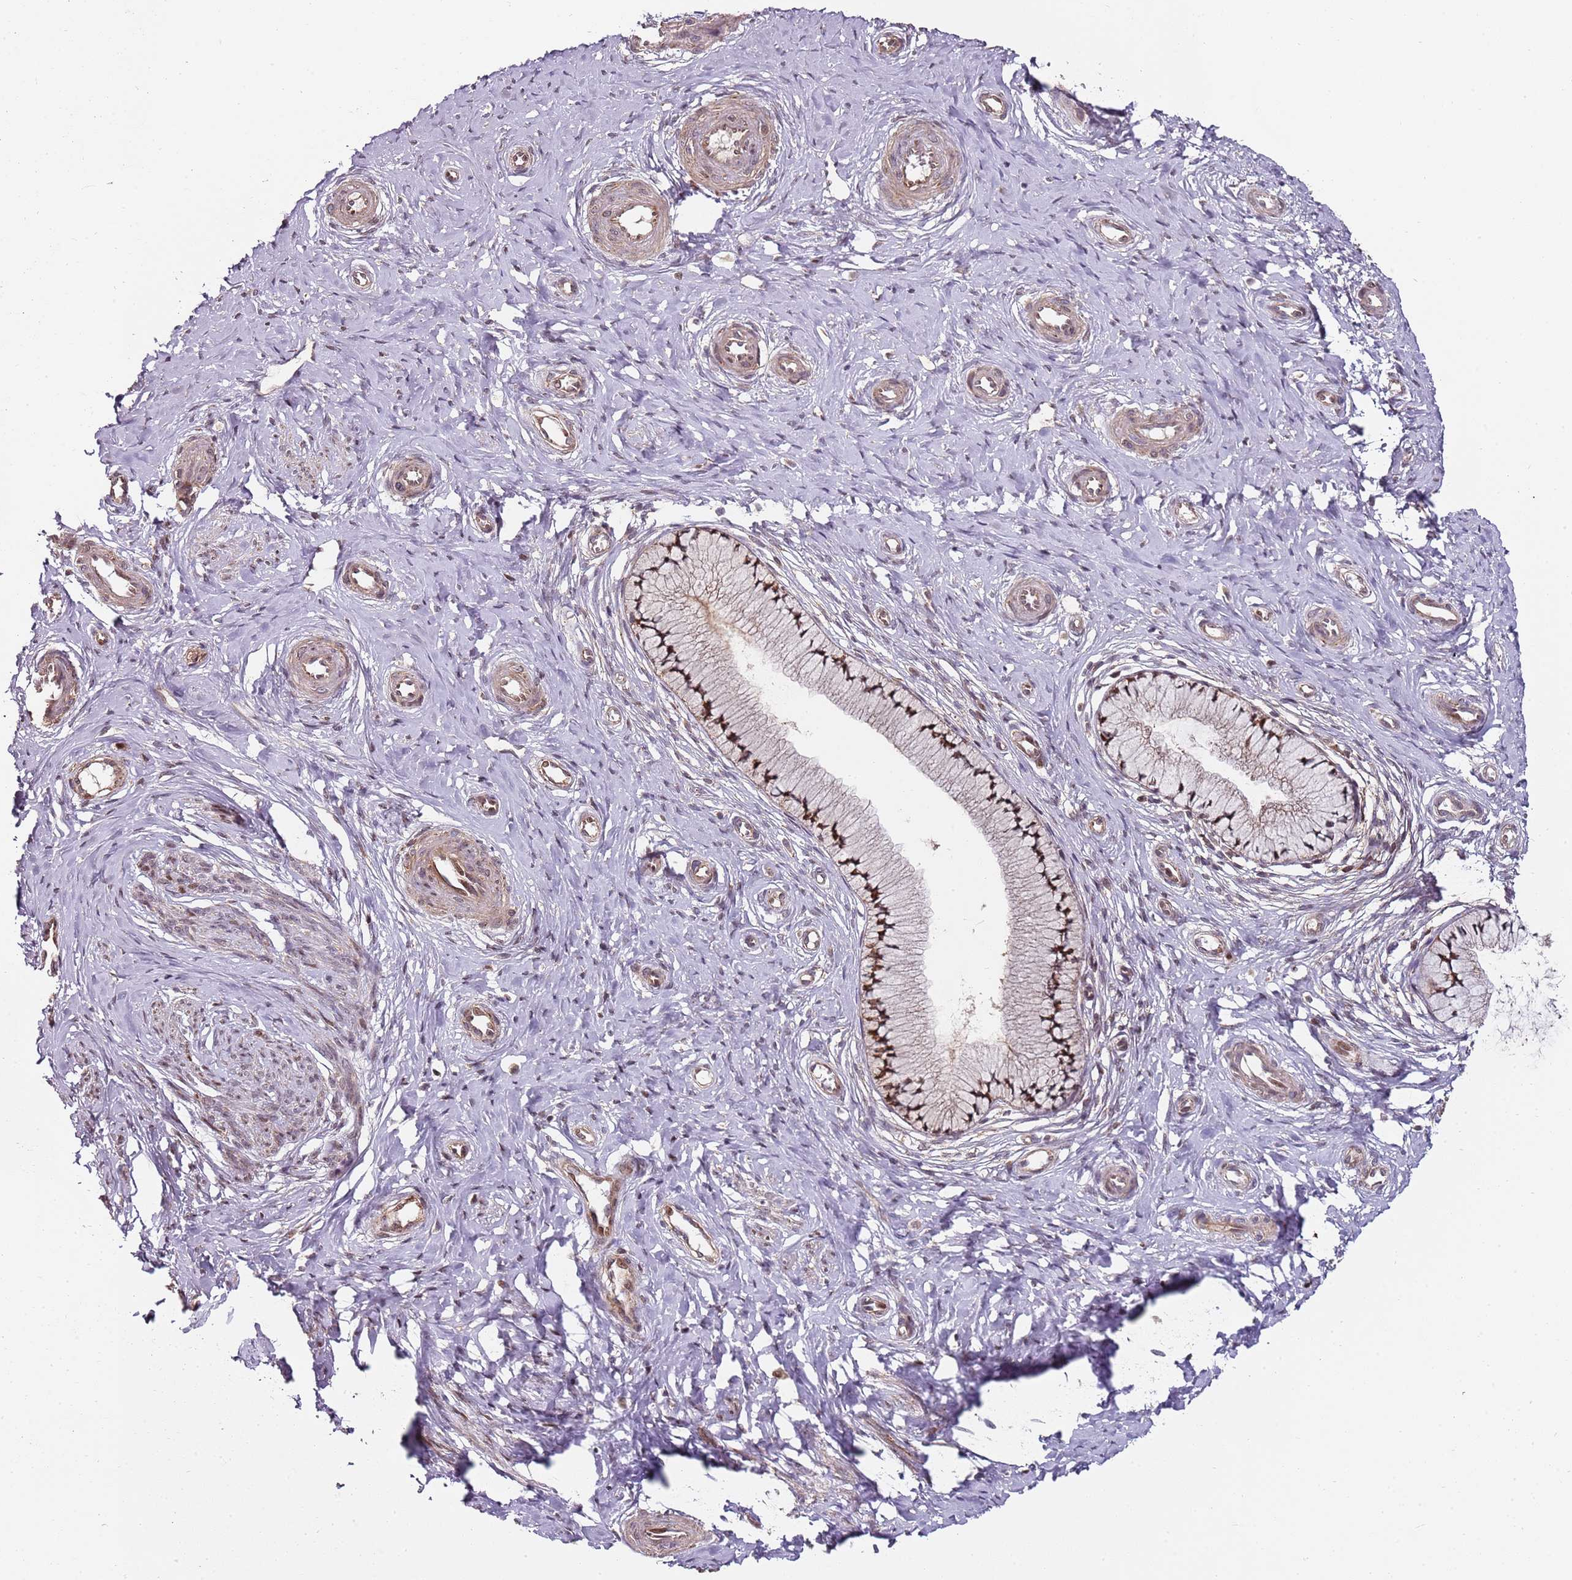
{"staining": {"intensity": "moderate", "quantity": ">75%", "location": "cytoplasmic/membranous,nuclear"}, "tissue": "cervix", "cell_type": "Glandular cells", "image_type": "normal", "snomed": [{"axis": "morphology", "description": "Normal tissue, NOS"}, {"axis": "topography", "description": "Cervix"}], "caption": "An image of human cervix stained for a protein shows moderate cytoplasmic/membranous,nuclear brown staining in glandular cells.", "gene": "EDC3", "patient": {"sex": "female", "age": 36}}